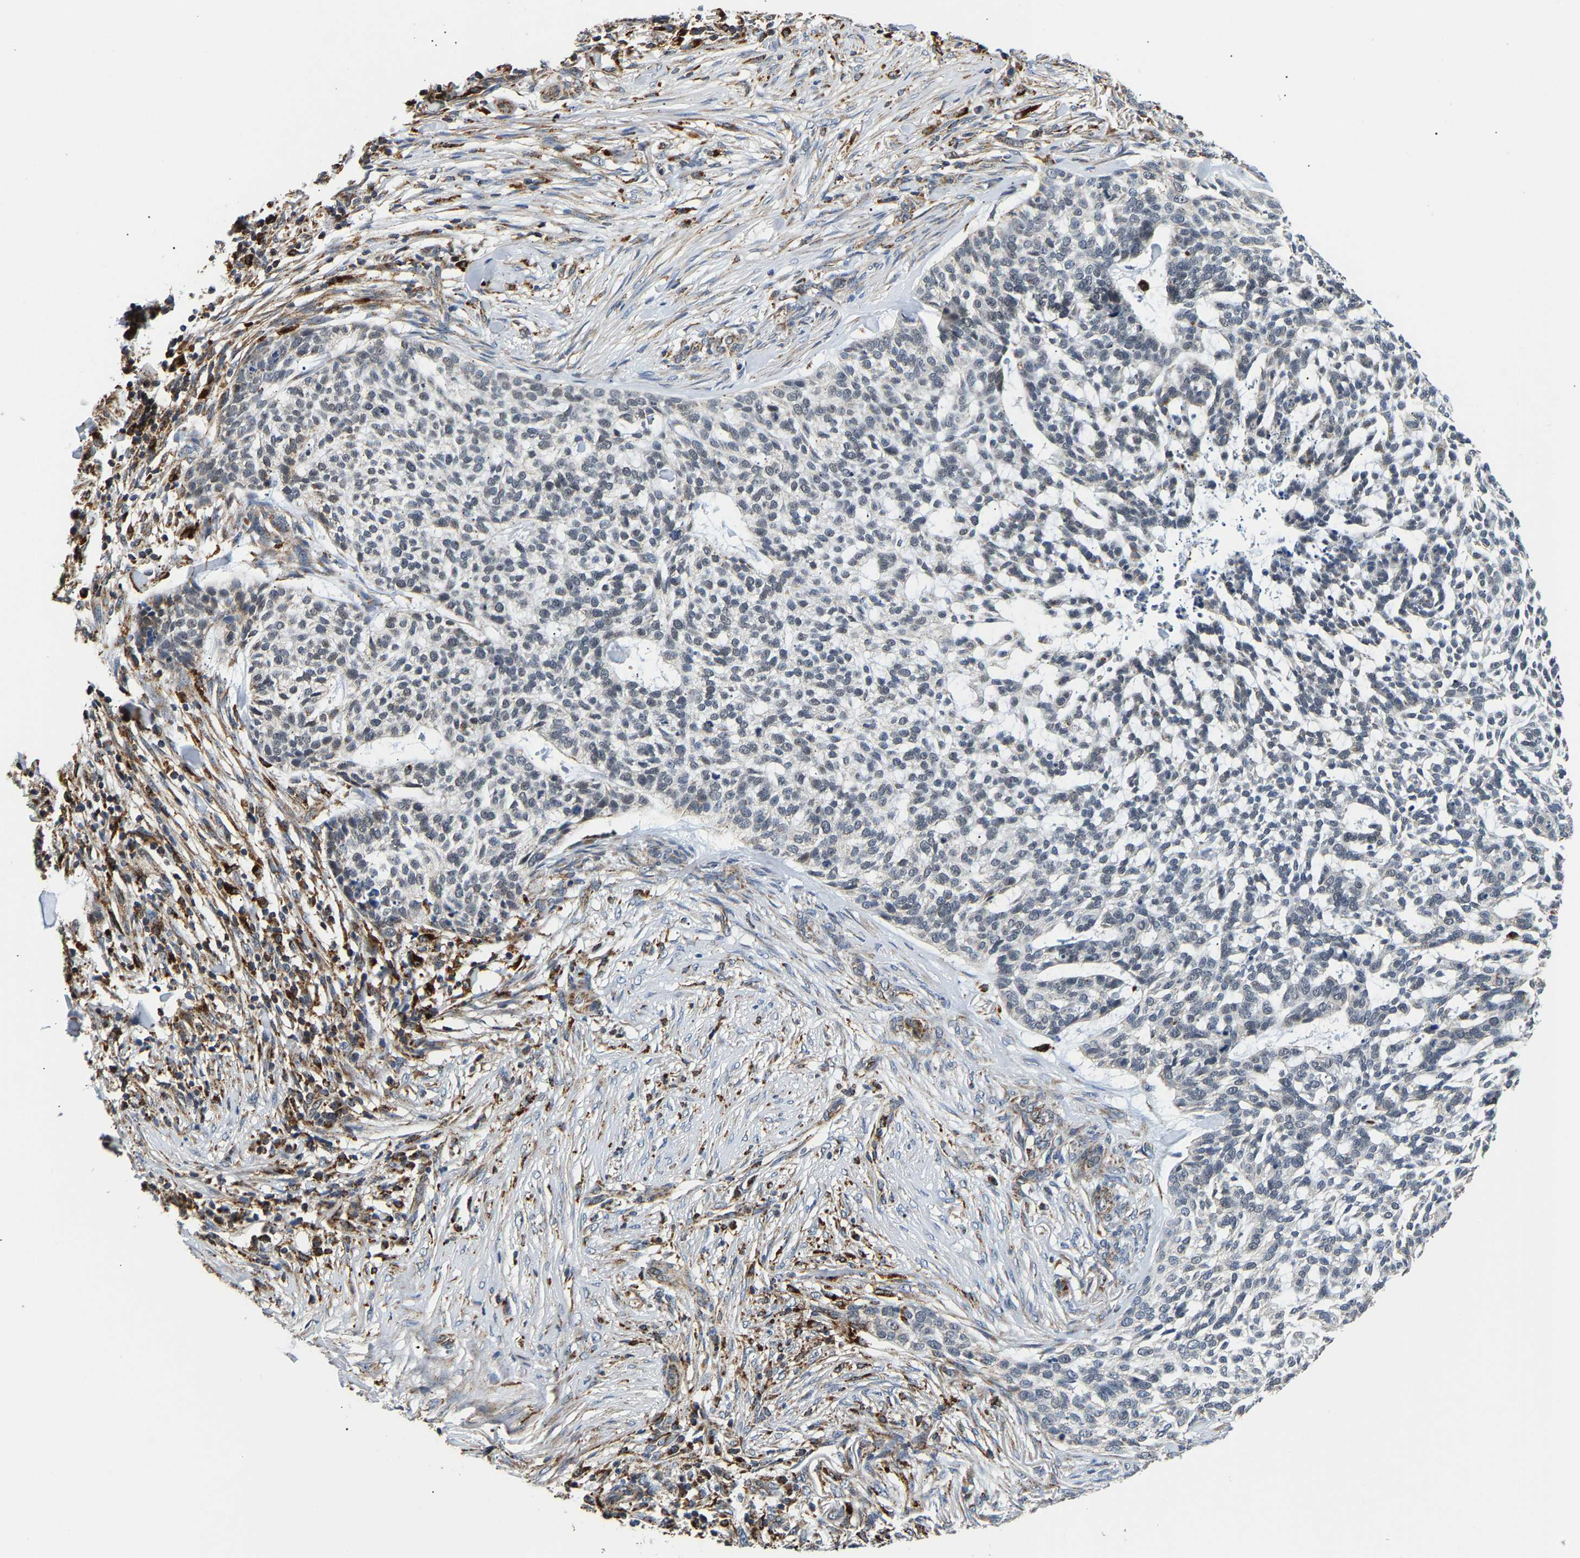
{"staining": {"intensity": "negative", "quantity": "none", "location": "none"}, "tissue": "skin cancer", "cell_type": "Tumor cells", "image_type": "cancer", "snomed": [{"axis": "morphology", "description": "Basal cell carcinoma"}, {"axis": "topography", "description": "Skin"}], "caption": "Immunohistochemical staining of skin cancer demonstrates no significant staining in tumor cells. Nuclei are stained in blue.", "gene": "GIMAP7", "patient": {"sex": "female", "age": 64}}